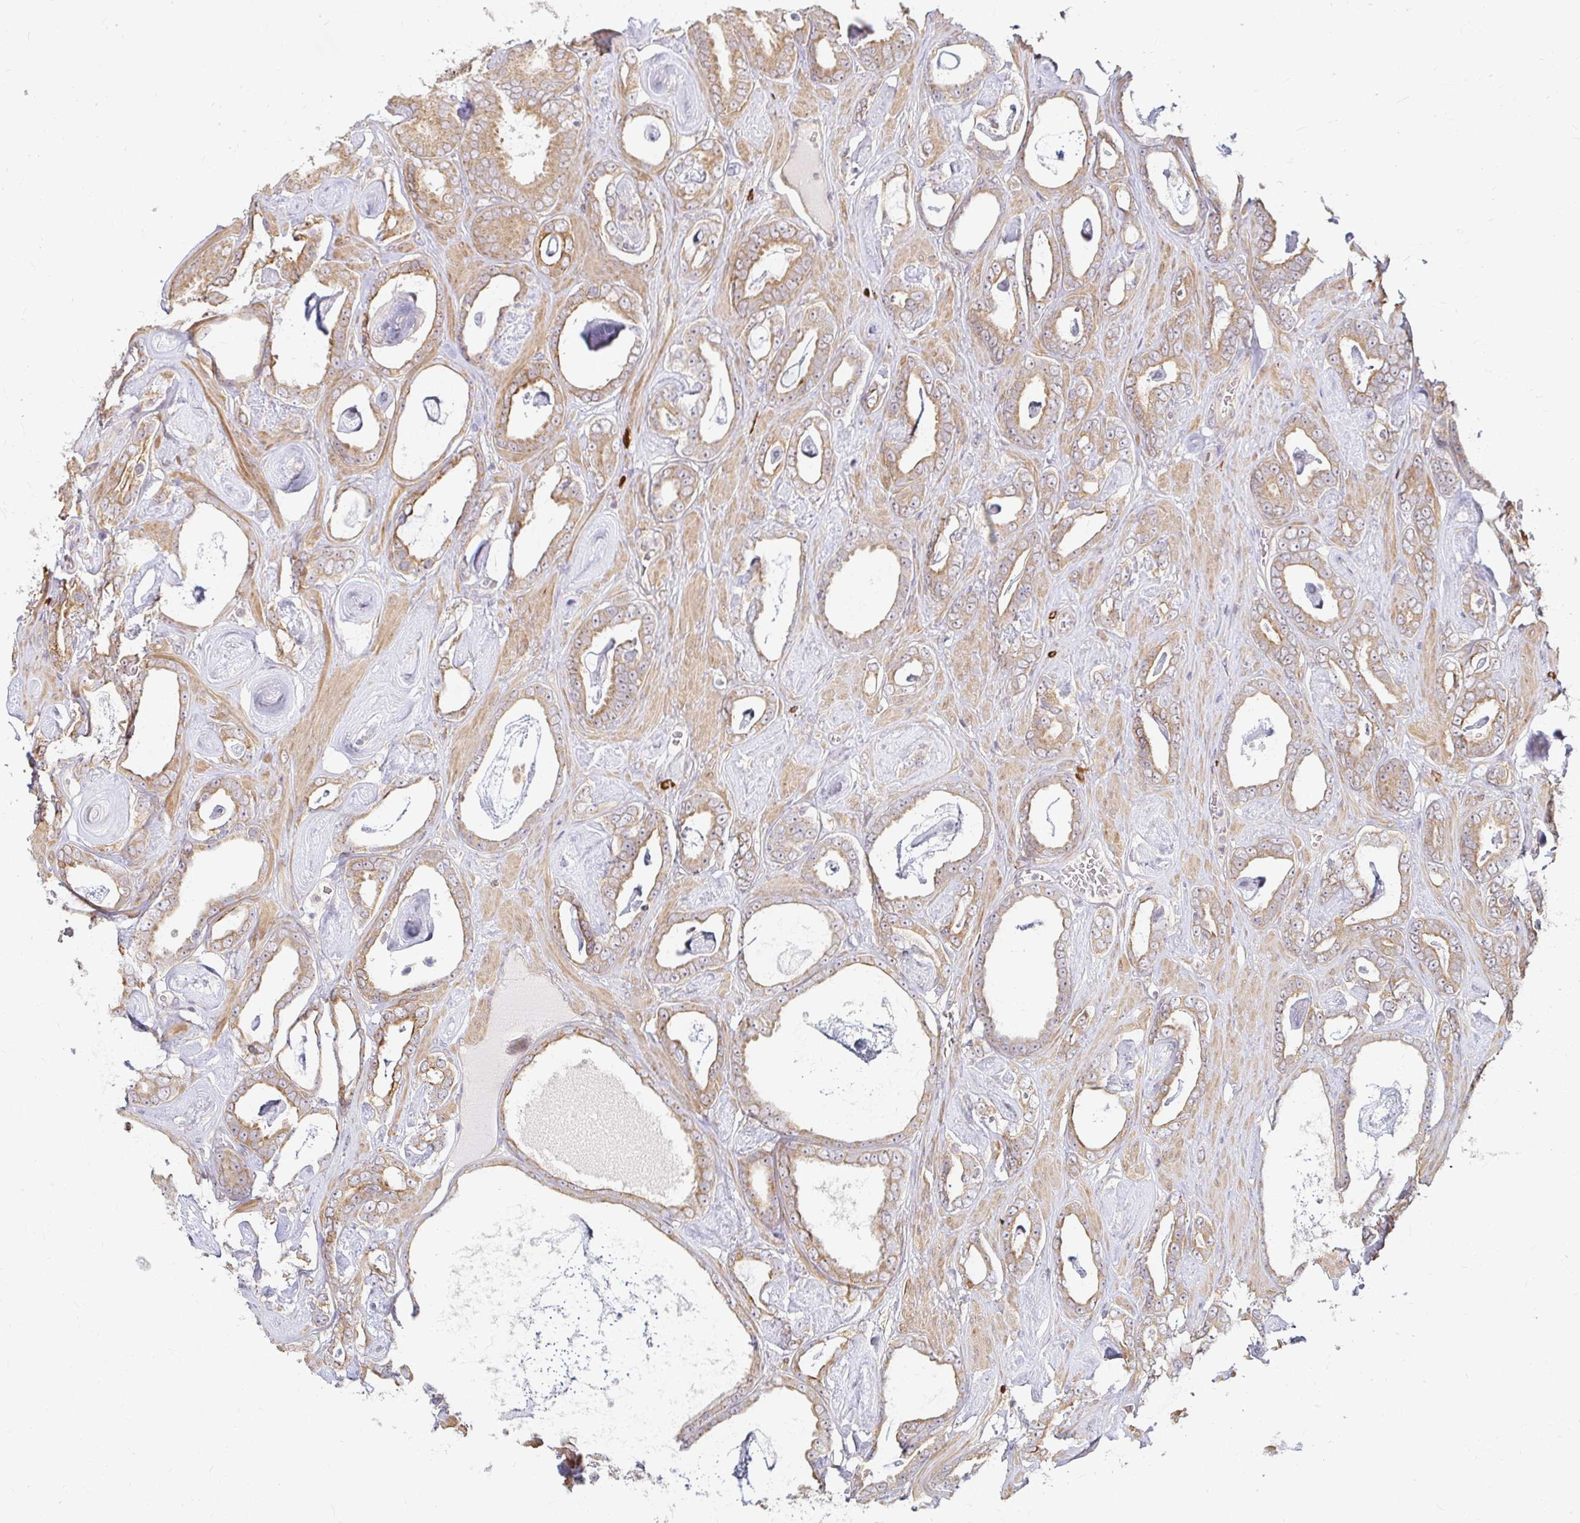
{"staining": {"intensity": "moderate", "quantity": ">75%", "location": "cytoplasmic/membranous"}, "tissue": "prostate cancer", "cell_type": "Tumor cells", "image_type": "cancer", "snomed": [{"axis": "morphology", "description": "Adenocarcinoma, High grade"}, {"axis": "topography", "description": "Prostate"}], "caption": "DAB immunohistochemical staining of human prostate cancer (adenocarcinoma (high-grade)) reveals moderate cytoplasmic/membranous protein staining in about >75% of tumor cells. The protein of interest is stained brown, and the nuclei are stained in blue (DAB (3,3'-diaminobenzidine) IHC with brightfield microscopy, high magnification).", "gene": "CAST", "patient": {"sex": "male", "age": 63}}